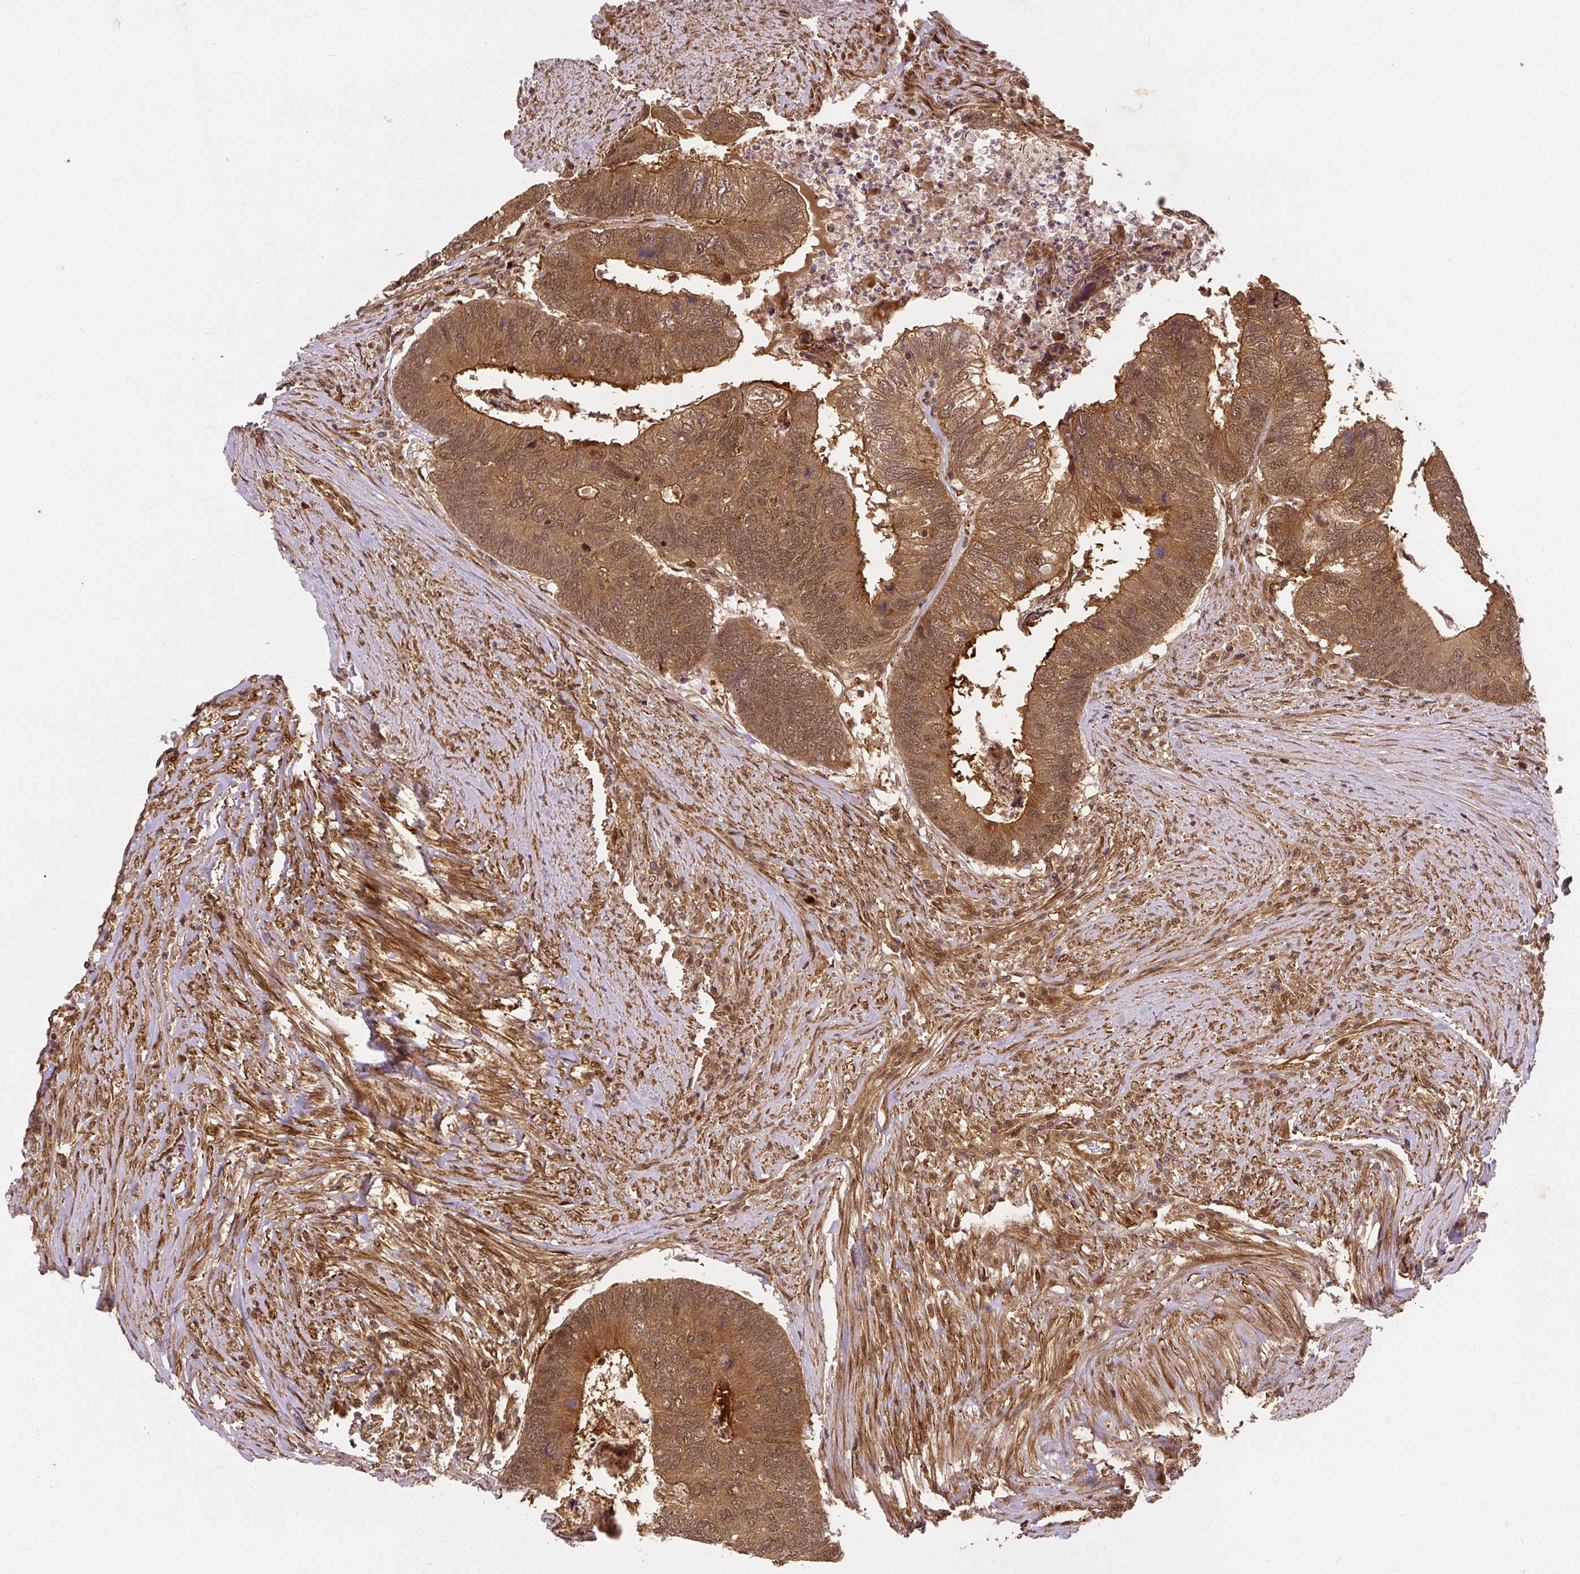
{"staining": {"intensity": "moderate", "quantity": ">75%", "location": "cytoplasmic/membranous,nuclear"}, "tissue": "colorectal cancer", "cell_type": "Tumor cells", "image_type": "cancer", "snomed": [{"axis": "morphology", "description": "Adenocarcinoma, NOS"}, {"axis": "topography", "description": "Colon"}], "caption": "Colorectal cancer tissue reveals moderate cytoplasmic/membranous and nuclear positivity in about >75% of tumor cells, visualized by immunohistochemistry. Immunohistochemistry stains the protein of interest in brown and the nuclei are stained blue.", "gene": "PSMD1", "patient": {"sex": "female", "age": 67}}